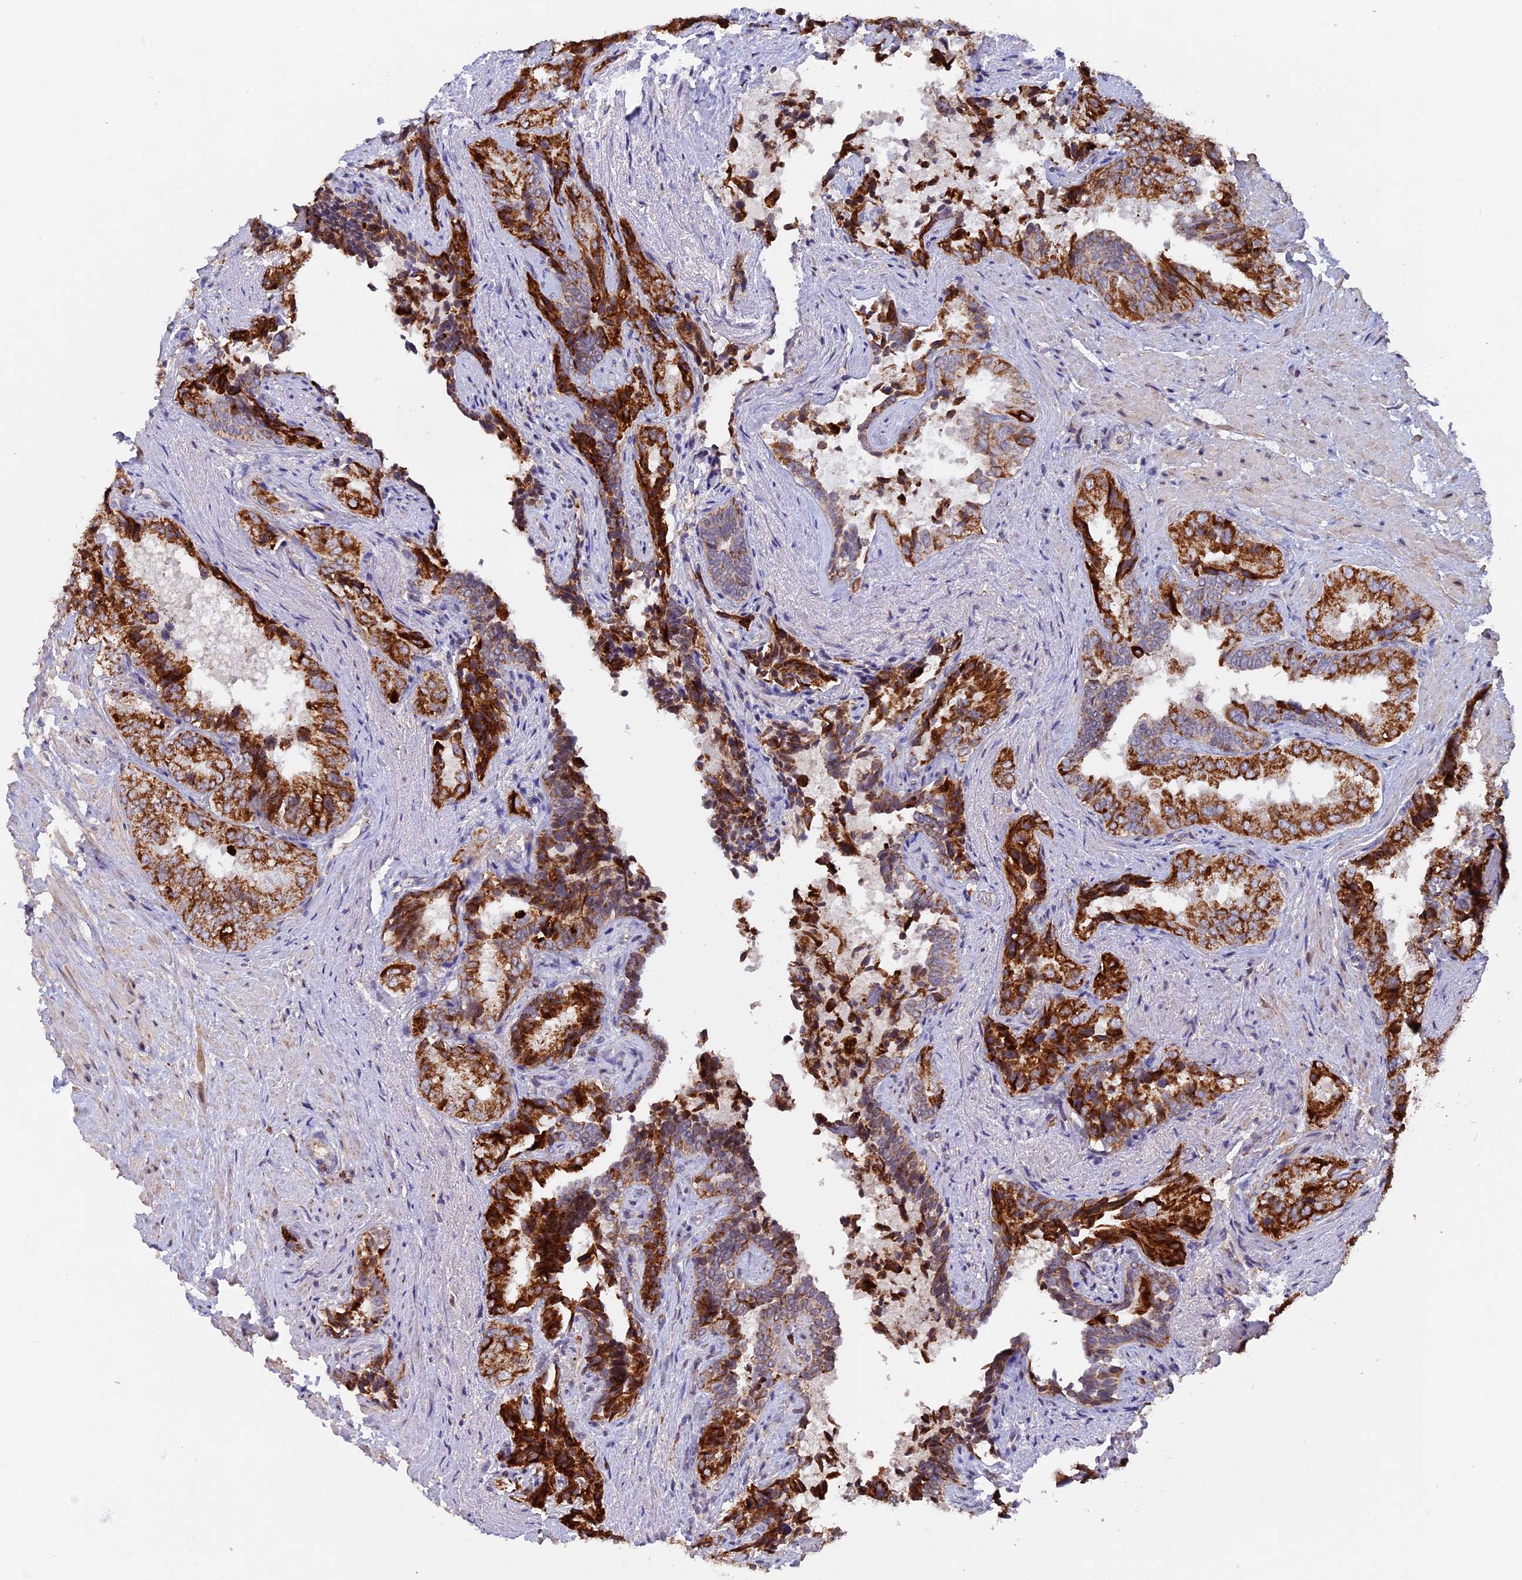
{"staining": {"intensity": "strong", "quantity": "25%-75%", "location": "cytoplasmic/membranous"}, "tissue": "seminal vesicle", "cell_type": "Glandular cells", "image_type": "normal", "snomed": [{"axis": "morphology", "description": "Normal tissue, NOS"}, {"axis": "topography", "description": "Seminal veicle"}, {"axis": "topography", "description": "Peripheral nerve tissue"}], "caption": "This is an image of IHC staining of unremarkable seminal vesicle, which shows strong positivity in the cytoplasmic/membranous of glandular cells.", "gene": "MPV17L", "patient": {"sex": "male", "age": 63}}